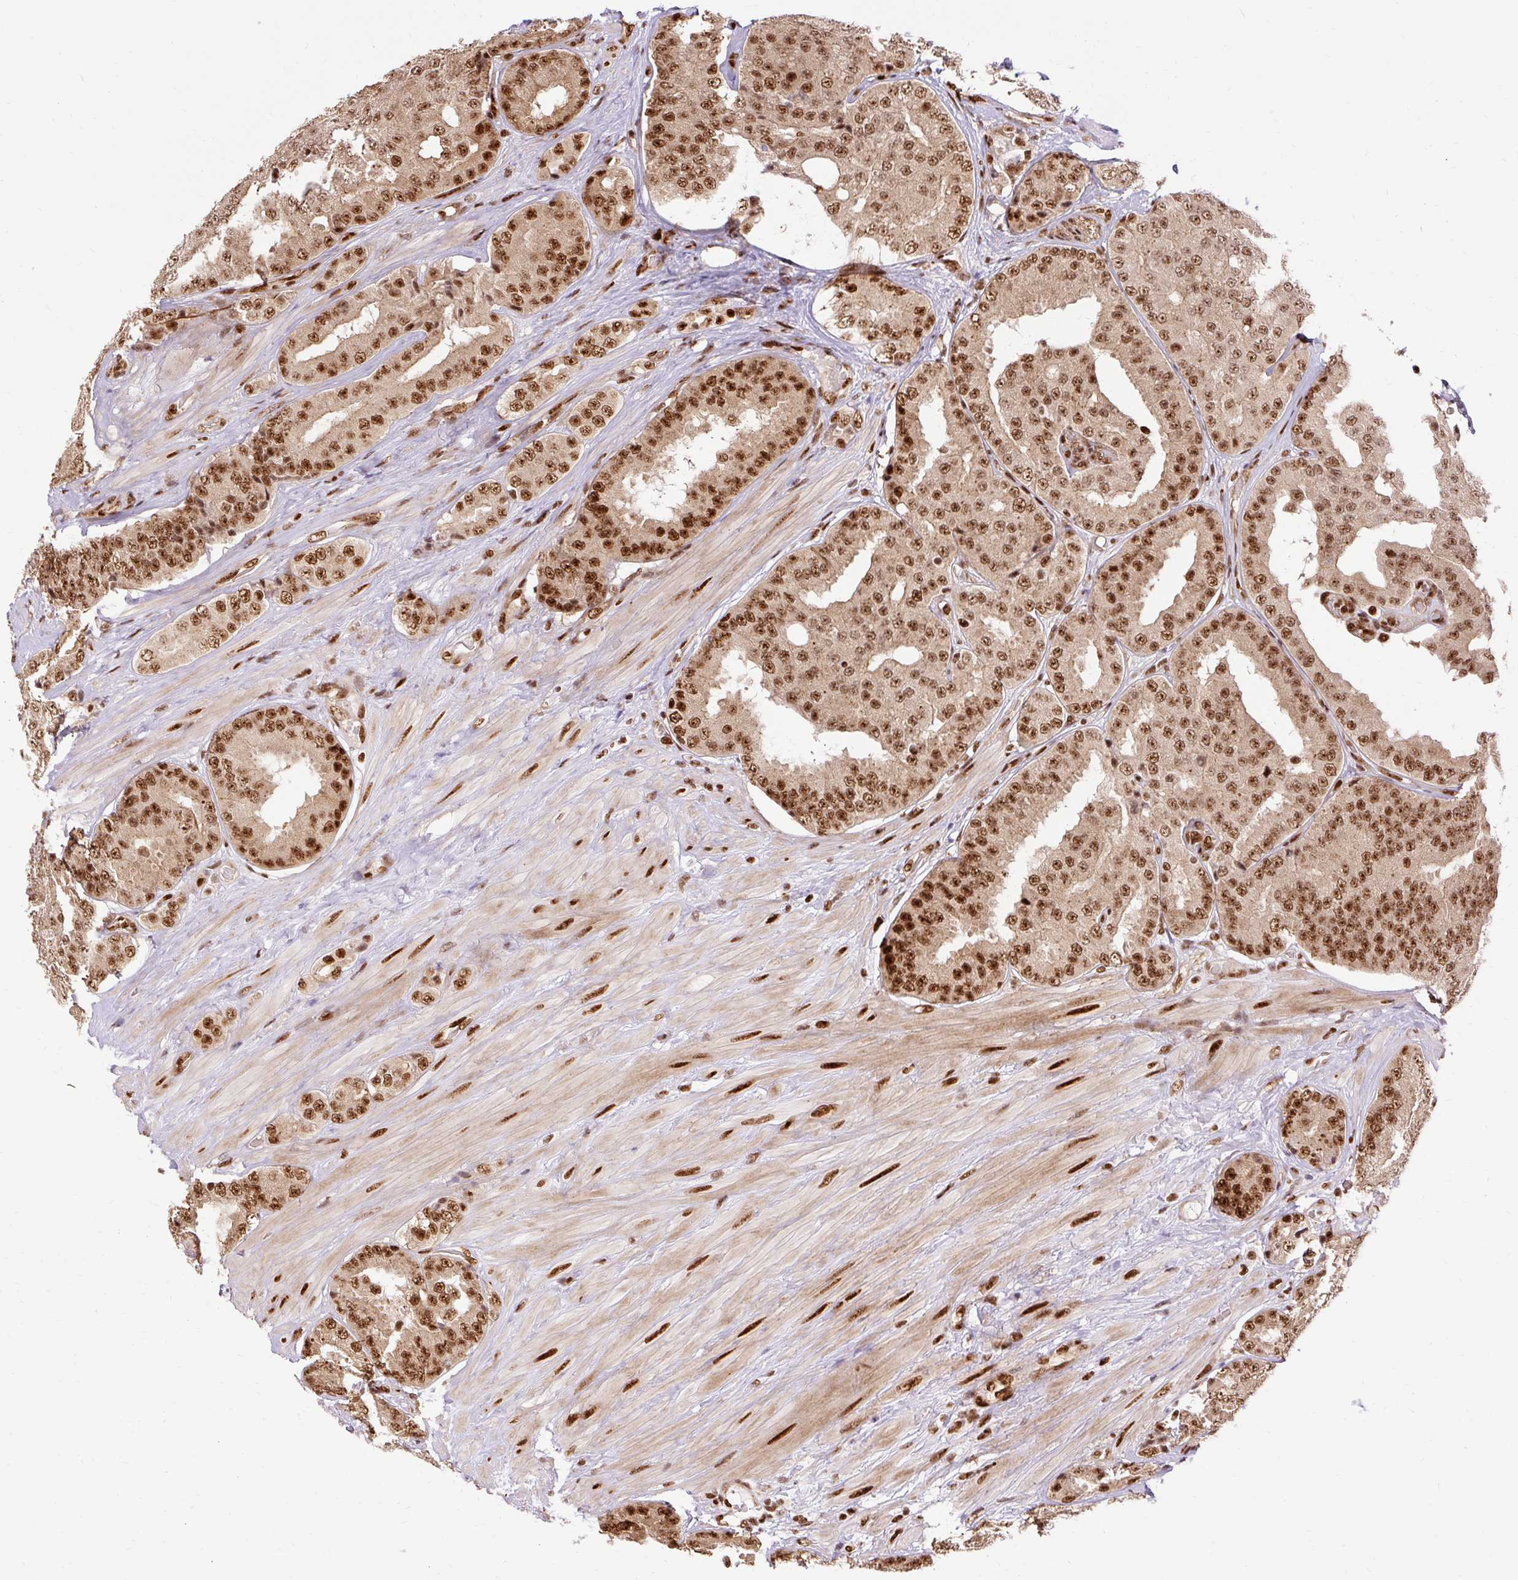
{"staining": {"intensity": "moderate", "quantity": ">75%", "location": "nuclear"}, "tissue": "prostate cancer", "cell_type": "Tumor cells", "image_type": "cancer", "snomed": [{"axis": "morphology", "description": "Adenocarcinoma, High grade"}, {"axis": "topography", "description": "Prostate"}], "caption": "Protein analysis of prostate adenocarcinoma (high-grade) tissue exhibits moderate nuclear positivity in about >75% of tumor cells. (IHC, brightfield microscopy, high magnification).", "gene": "MECOM", "patient": {"sex": "male", "age": 63}}